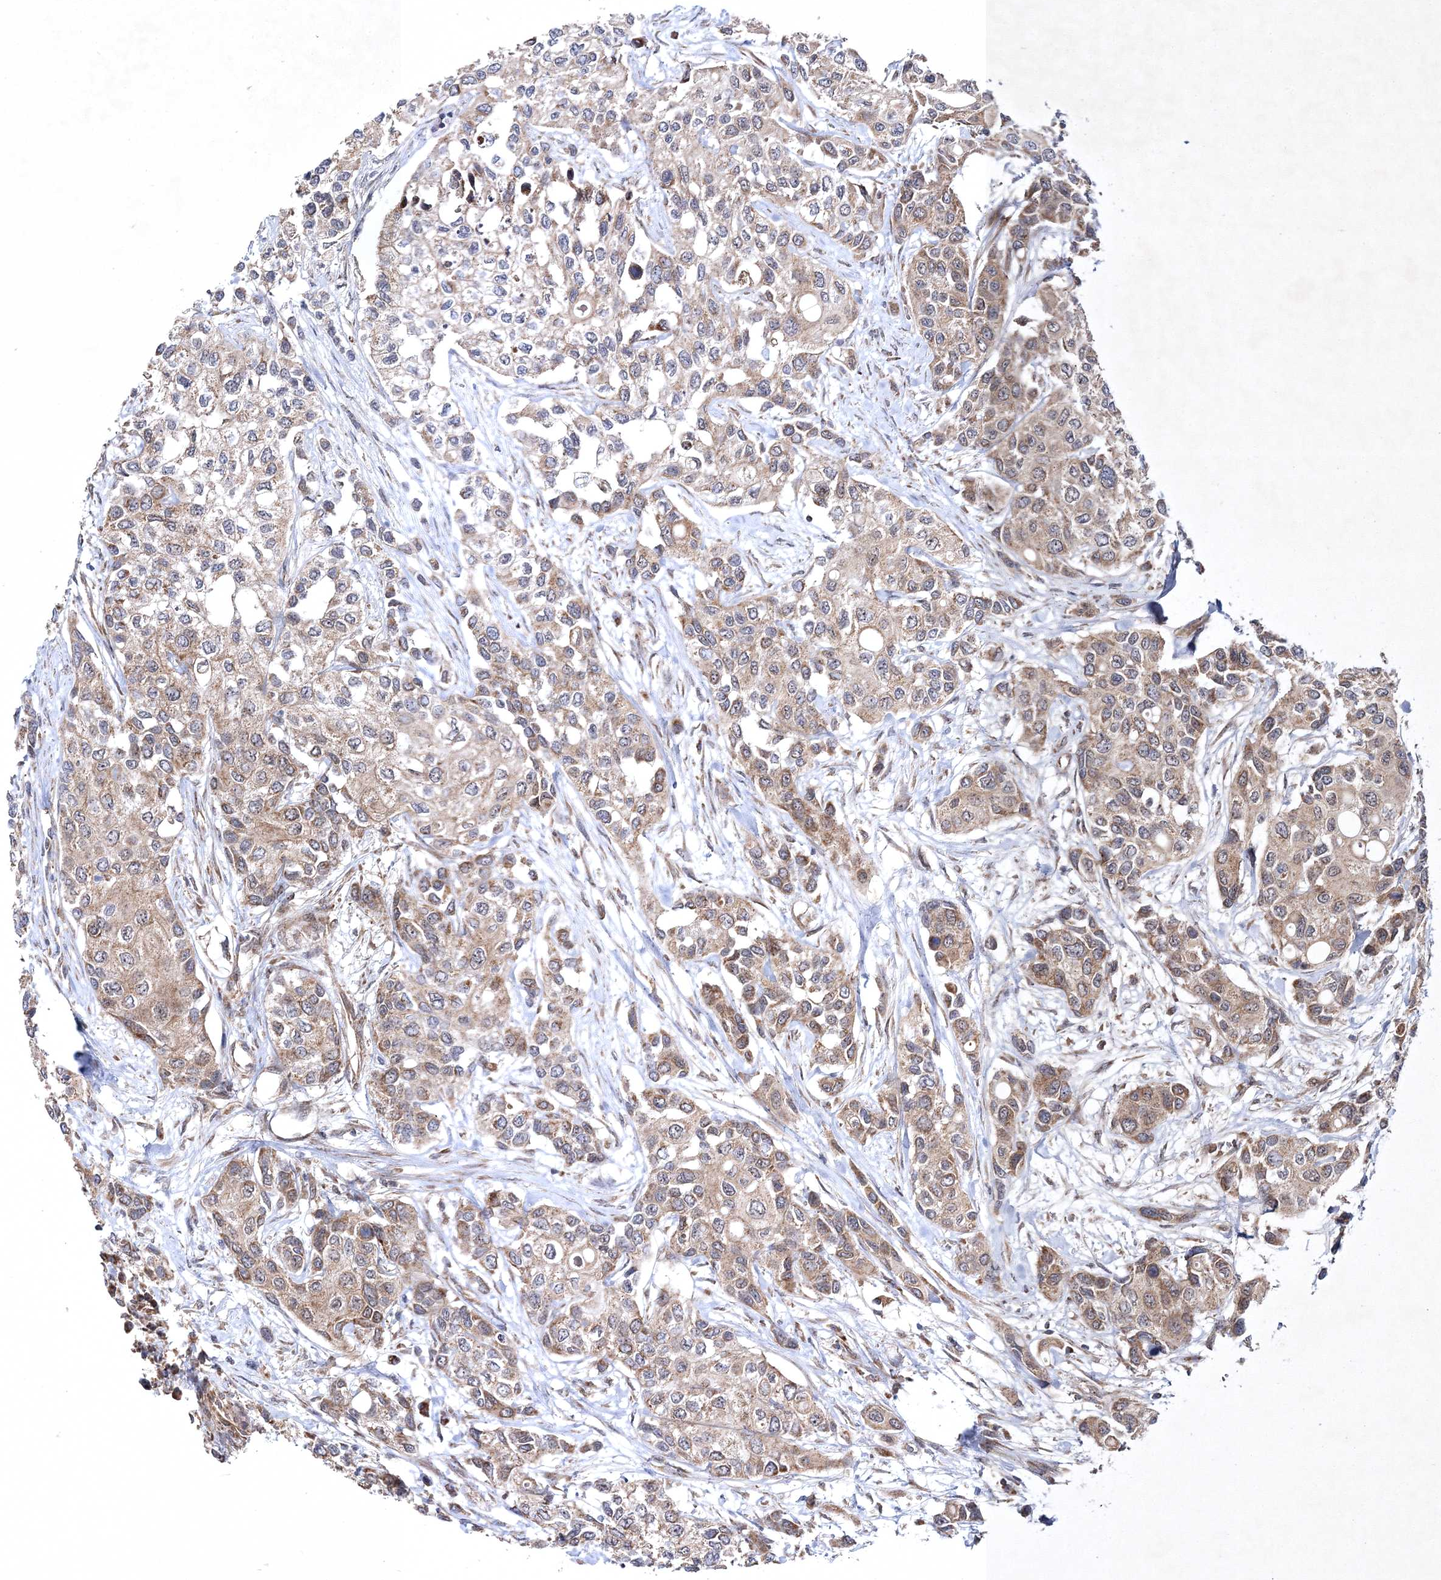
{"staining": {"intensity": "weak", "quantity": ">75%", "location": "cytoplasmic/membranous"}, "tissue": "urothelial cancer", "cell_type": "Tumor cells", "image_type": "cancer", "snomed": [{"axis": "morphology", "description": "Normal tissue, NOS"}, {"axis": "morphology", "description": "Urothelial carcinoma, High grade"}, {"axis": "topography", "description": "Vascular tissue"}, {"axis": "topography", "description": "Urinary bladder"}], "caption": "Immunohistochemistry (IHC) (DAB) staining of urothelial cancer exhibits weak cytoplasmic/membranous protein staining in about >75% of tumor cells. The staining was performed using DAB, with brown indicating positive protein expression. Nuclei are stained blue with hematoxylin.", "gene": "SCRN3", "patient": {"sex": "female", "age": 56}}